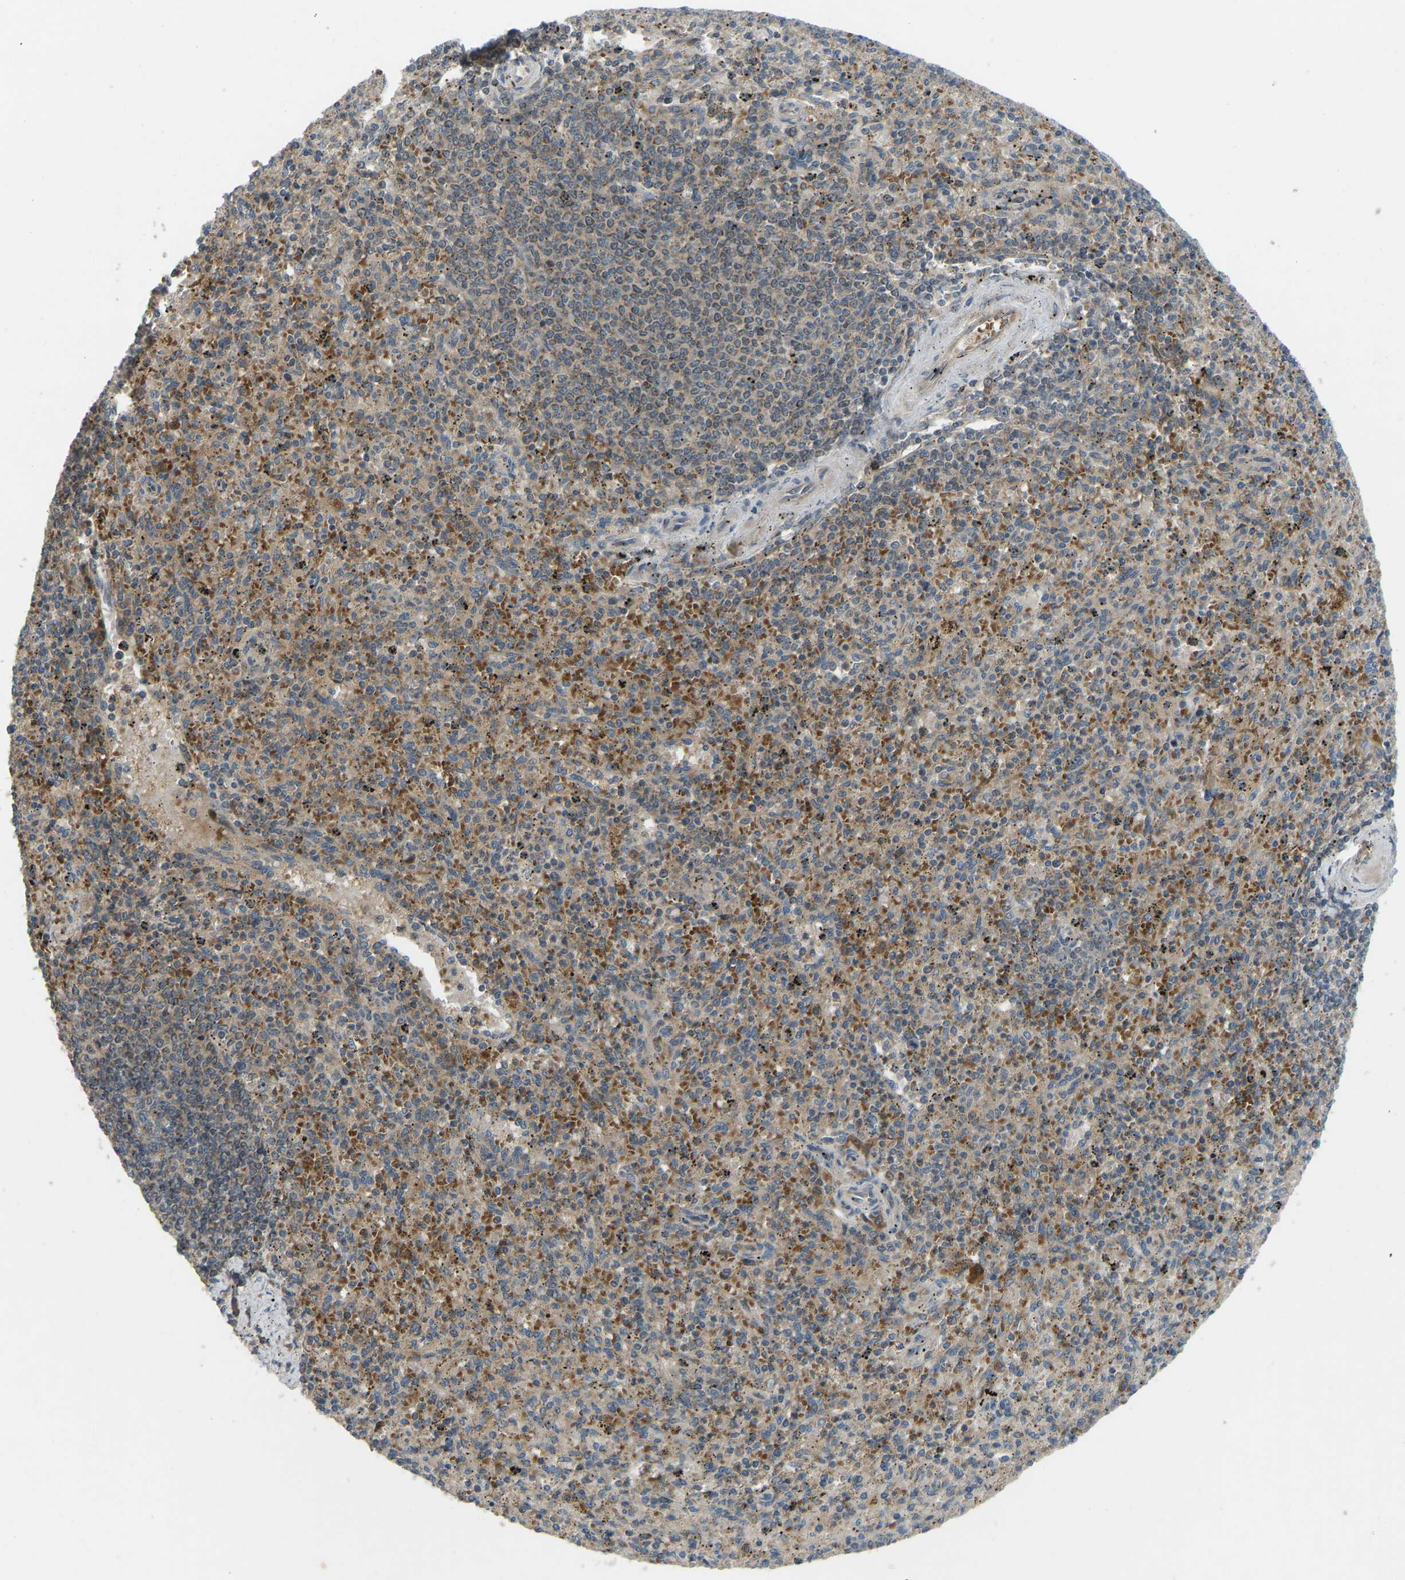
{"staining": {"intensity": "strong", "quantity": "25%-75%", "location": "cytoplasmic/membranous"}, "tissue": "spleen", "cell_type": "Cells in red pulp", "image_type": "normal", "snomed": [{"axis": "morphology", "description": "Normal tissue, NOS"}, {"axis": "topography", "description": "Spleen"}], "caption": "Immunohistochemical staining of normal spleen reveals high levels of strong cytoplasmic/membranous positivity in about 25%-75% of cells in red pulp. (IHC, brightfield microscopy, high magnification).", "gene": "ZNF71", "patient": {"sex": "male", "age": 72}}